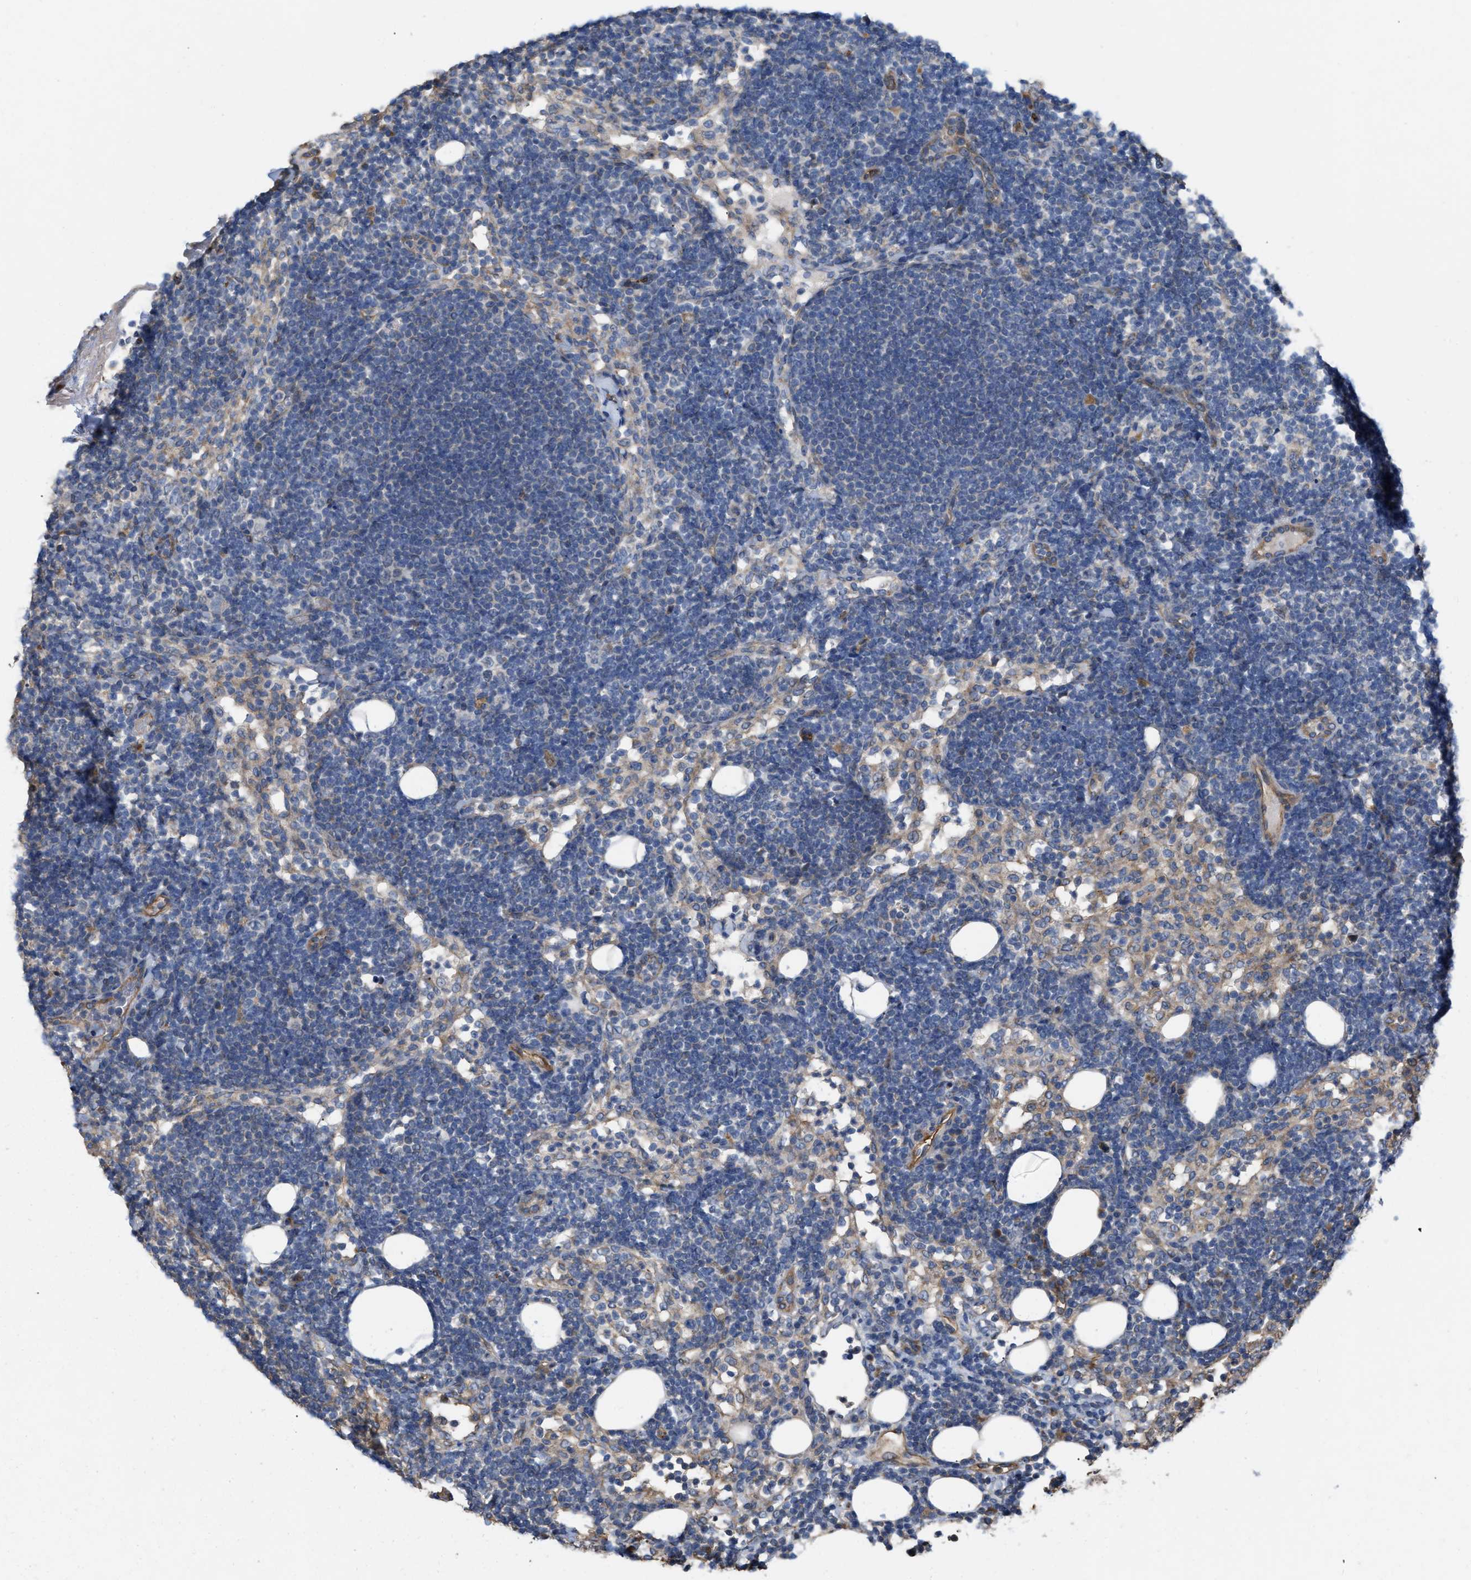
{"staining": {"intensity": "weak", "quantity": "<25%", "location": "cytoplasmic/membranous"}, "tissue": "lymph node", "cell_type": "Germinal center cells", "image_type": "normal", "snomed": [{"axis": "morphology", "description": "Normal tissue, NOS"}, {"axis": "morphology", "description": "Carcinoid, malignant, NOS"}, {"axis": "topography", "description": "Lymph node"}], "caption": "This is a image of immunohistochemistry (IHC) staining of benign lymph node, which shows no staining in germinal center cells. Brightfield microscopy of immunohistochemistry (IHC) stained with DAB (3,3'-diaminobenzidine) (brown) and hematoxylin (blue), captured at high magnification.", "gene": "SLC4A11", "patient": {"sex": "male", "age": 47}}